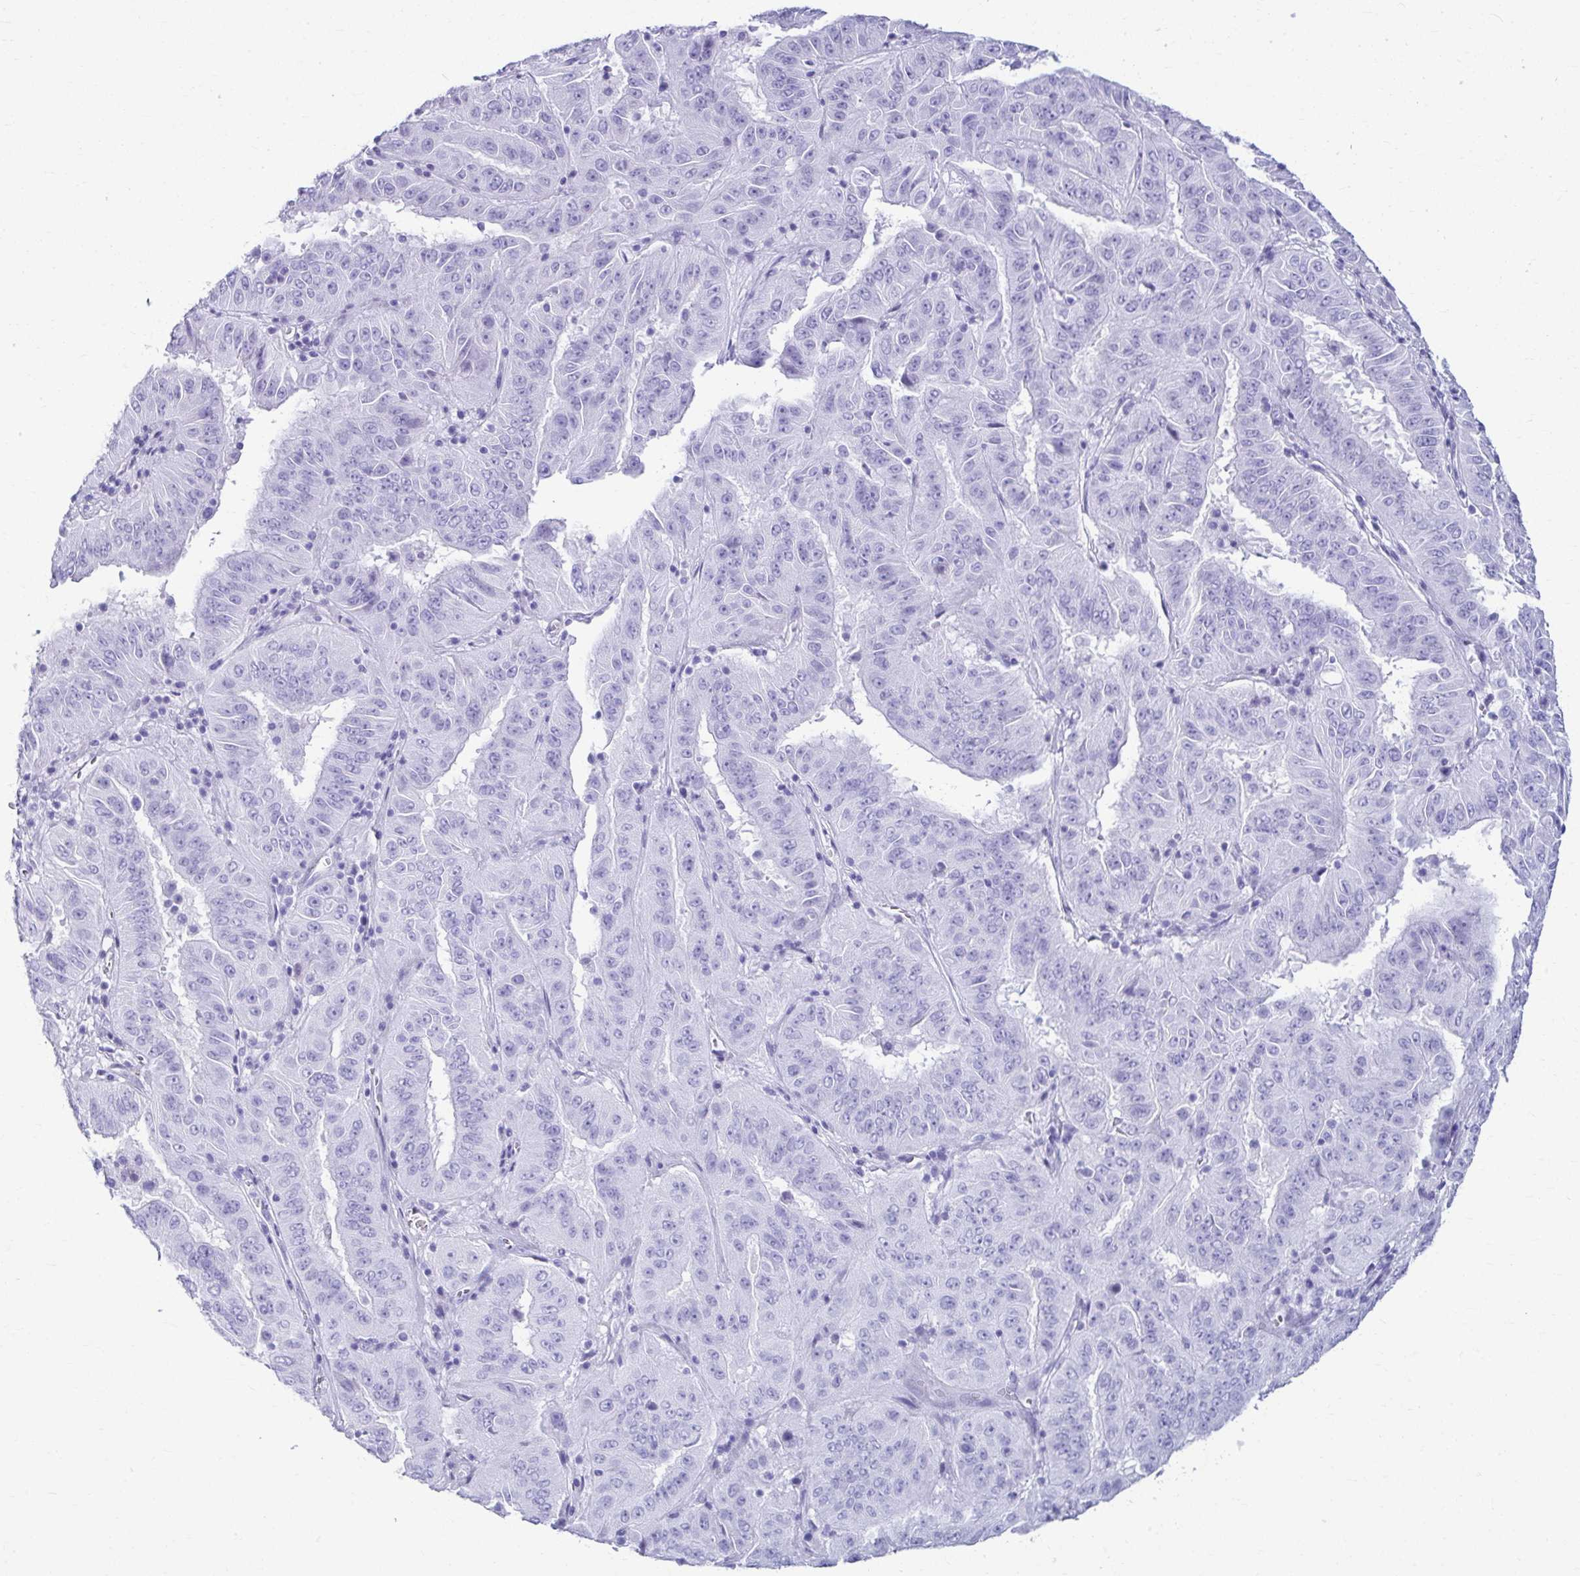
{"staining": {"intensity": "negative", "quantity": "none", "location": "none"}, "tissue": "pancreatic cancer", "cell_type": "Tumor cells", "image_type": "cancer", "snomed": [{"axis": "morphology", "description": "Adenocarcinoma, NOS"}, {"axis": "topography", "description": "Pancreas"}], "caption": "Immunohistochemical staining of human adenocarcinoma (pancreatic) shows no significant positivity in tumor cells. (DAB (3,3'-diaminobenzidine) IHC visualized using brightfield microscopy, high magnification).", "gene": "ATP4B", "patient": {"sex": "male", "age": 63}}